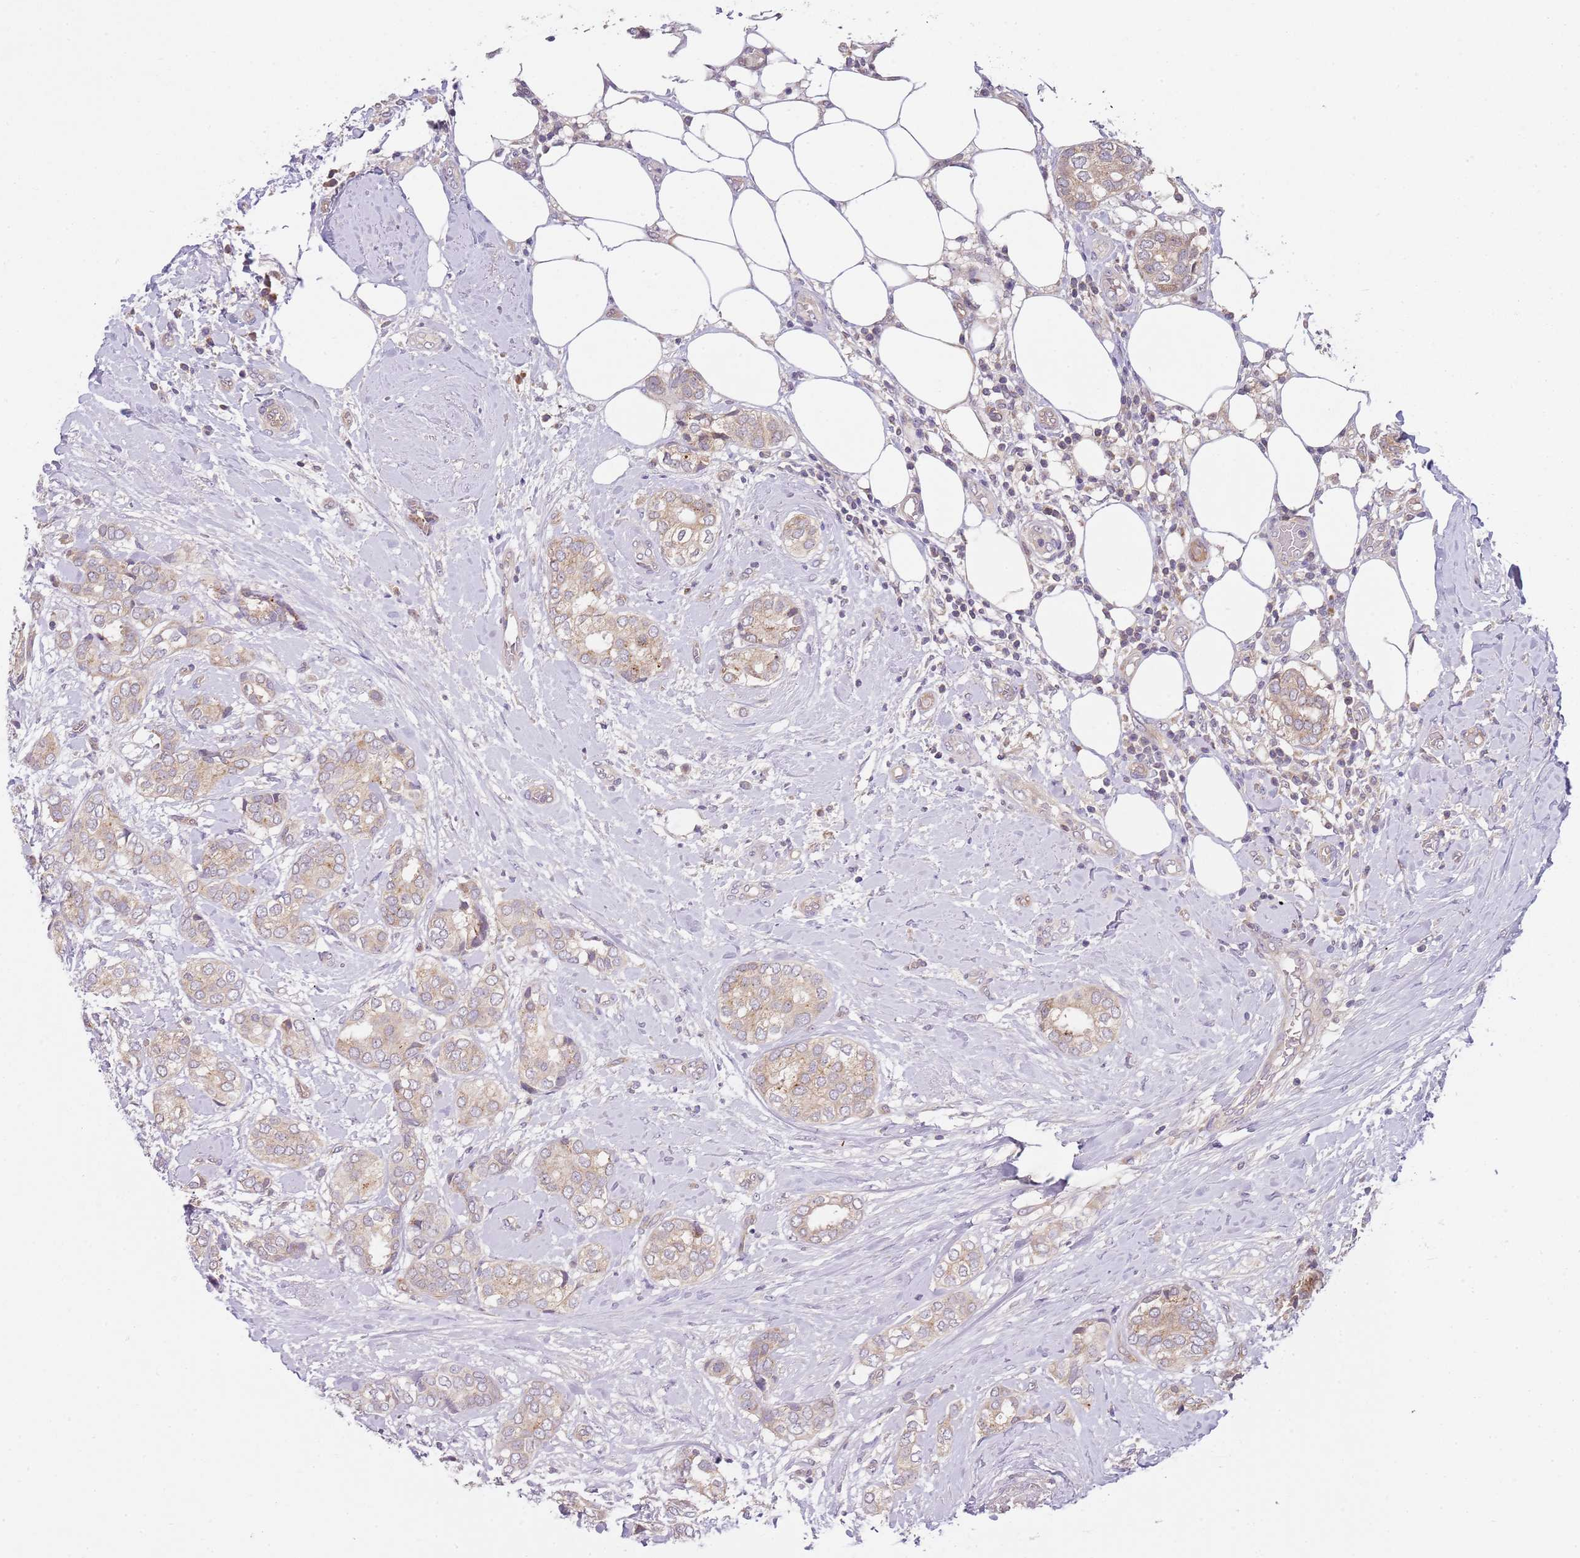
{"staining": {"intensity": "weak", "quantity": "<25%", "location": "cytoplasmic/membranous"}, "tissue": "breast cancer", "cell_type": "Tumor cells", "image_type": "cancer", "snomed": [{"axis": "morphology", "description": "Duct carcinoma"}, {"axis": "topography", "description": "Breast"}], "caption": "Protein analysis of breast cancer (intraductal carcinoma) shows no significant positivity in tumor cells.", "gene": "SKOR2", "patient": {"sex": "female", "age": 73}}